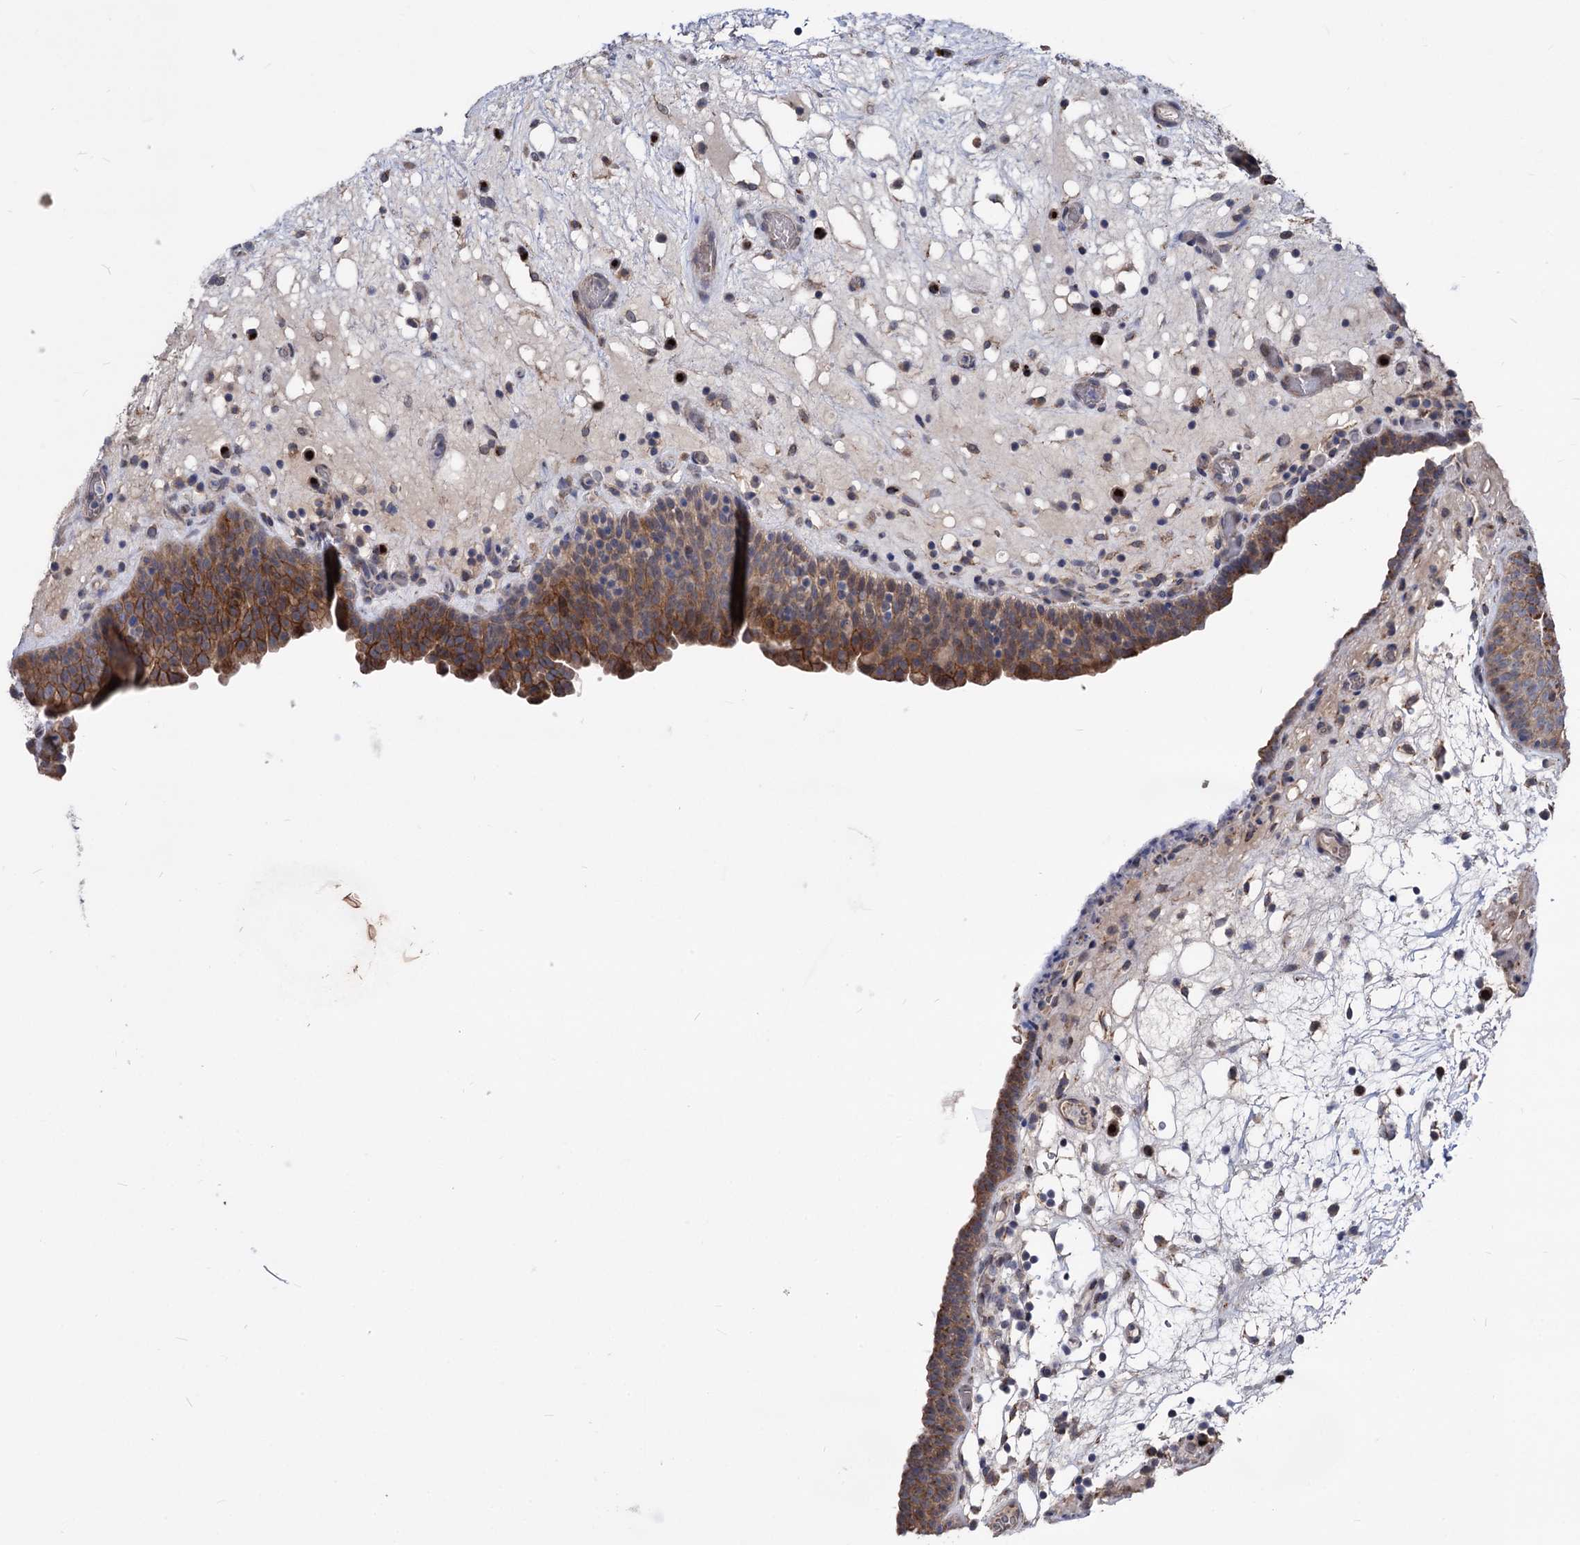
{"staining": {"intensity": "moderate", "quantity": ">75%", "location": "cytoplasmic/membranous"}, "tissue": "urinary bladder", "cell_type": "Urothelial cells", "image_type": "normal", "snomed": [{"axis": "morphology", "description": "Normal tissue, NOS"}, {"axis": "topography", "description": "Urinary bladder"}], "caption": "Protein staining reveals moderate cytoplasmic/membranous staining in approximately >75% of urothelial cells in normal urinary bladder. Ihc stains the protein in brown and the nuclei are stained blue.", "gene": "SMAGP", "patient": {"sex": "male", "age": 71}}